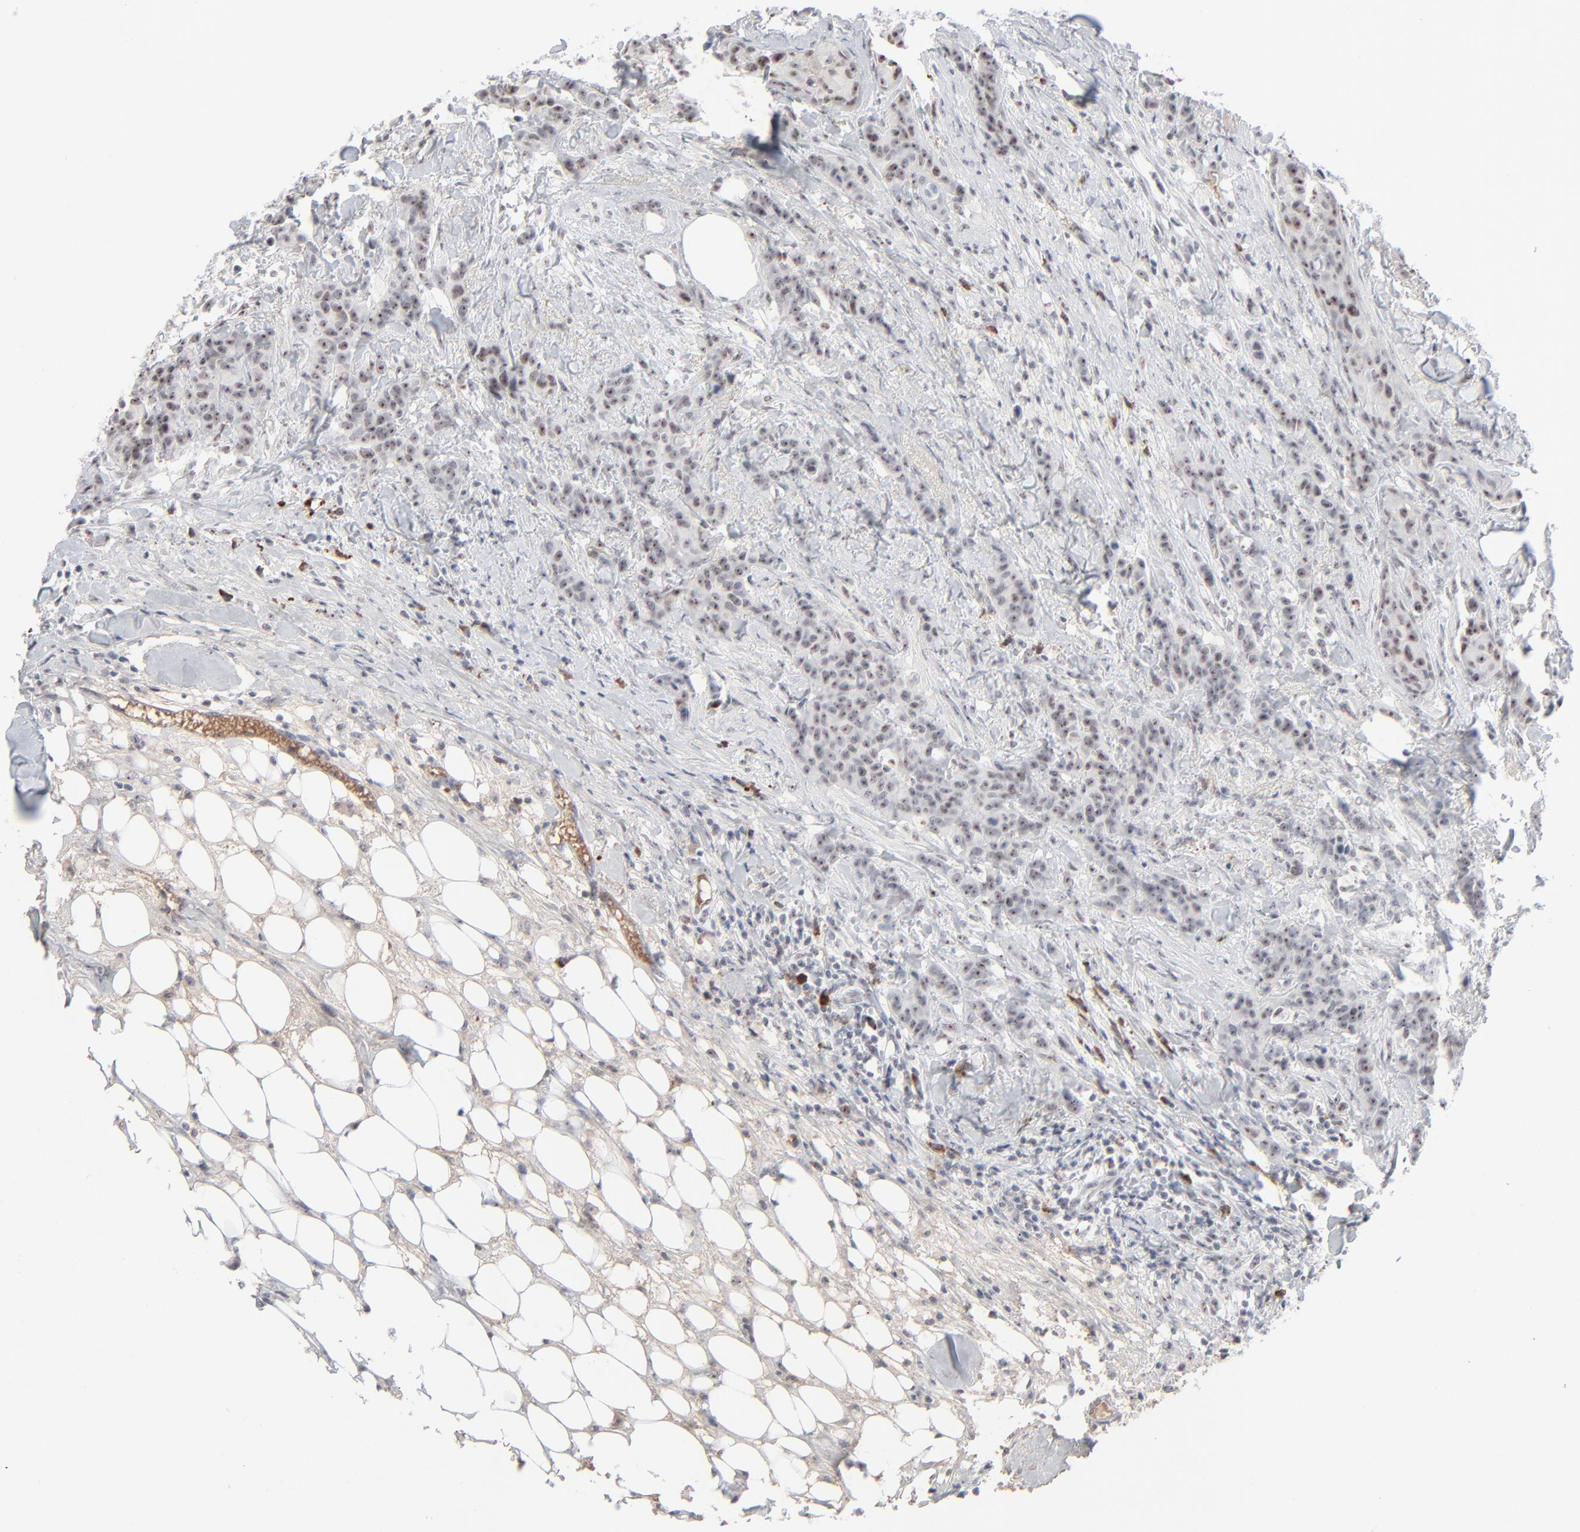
{"staining": {"intensity": "weak", "quantity": ">75%", "location": "nuclear"}, "tissue": "breast cancer", "cell_type": "Tumor cells", "image_type": "cancer", "snomed": [{"axis": "morphology", "description": "Duct carcinoma"}, {"axis": "topography", "description": "Breast"}], "caption": "IHC (DAB) staining of human infiltrating ductal carcinoma (breast) exhibits weak nuclear protein expression in approximately >75% of tumor cells.", "gene": "MPHOSPH6", "patient": {"sex": "female", "age": 40}}